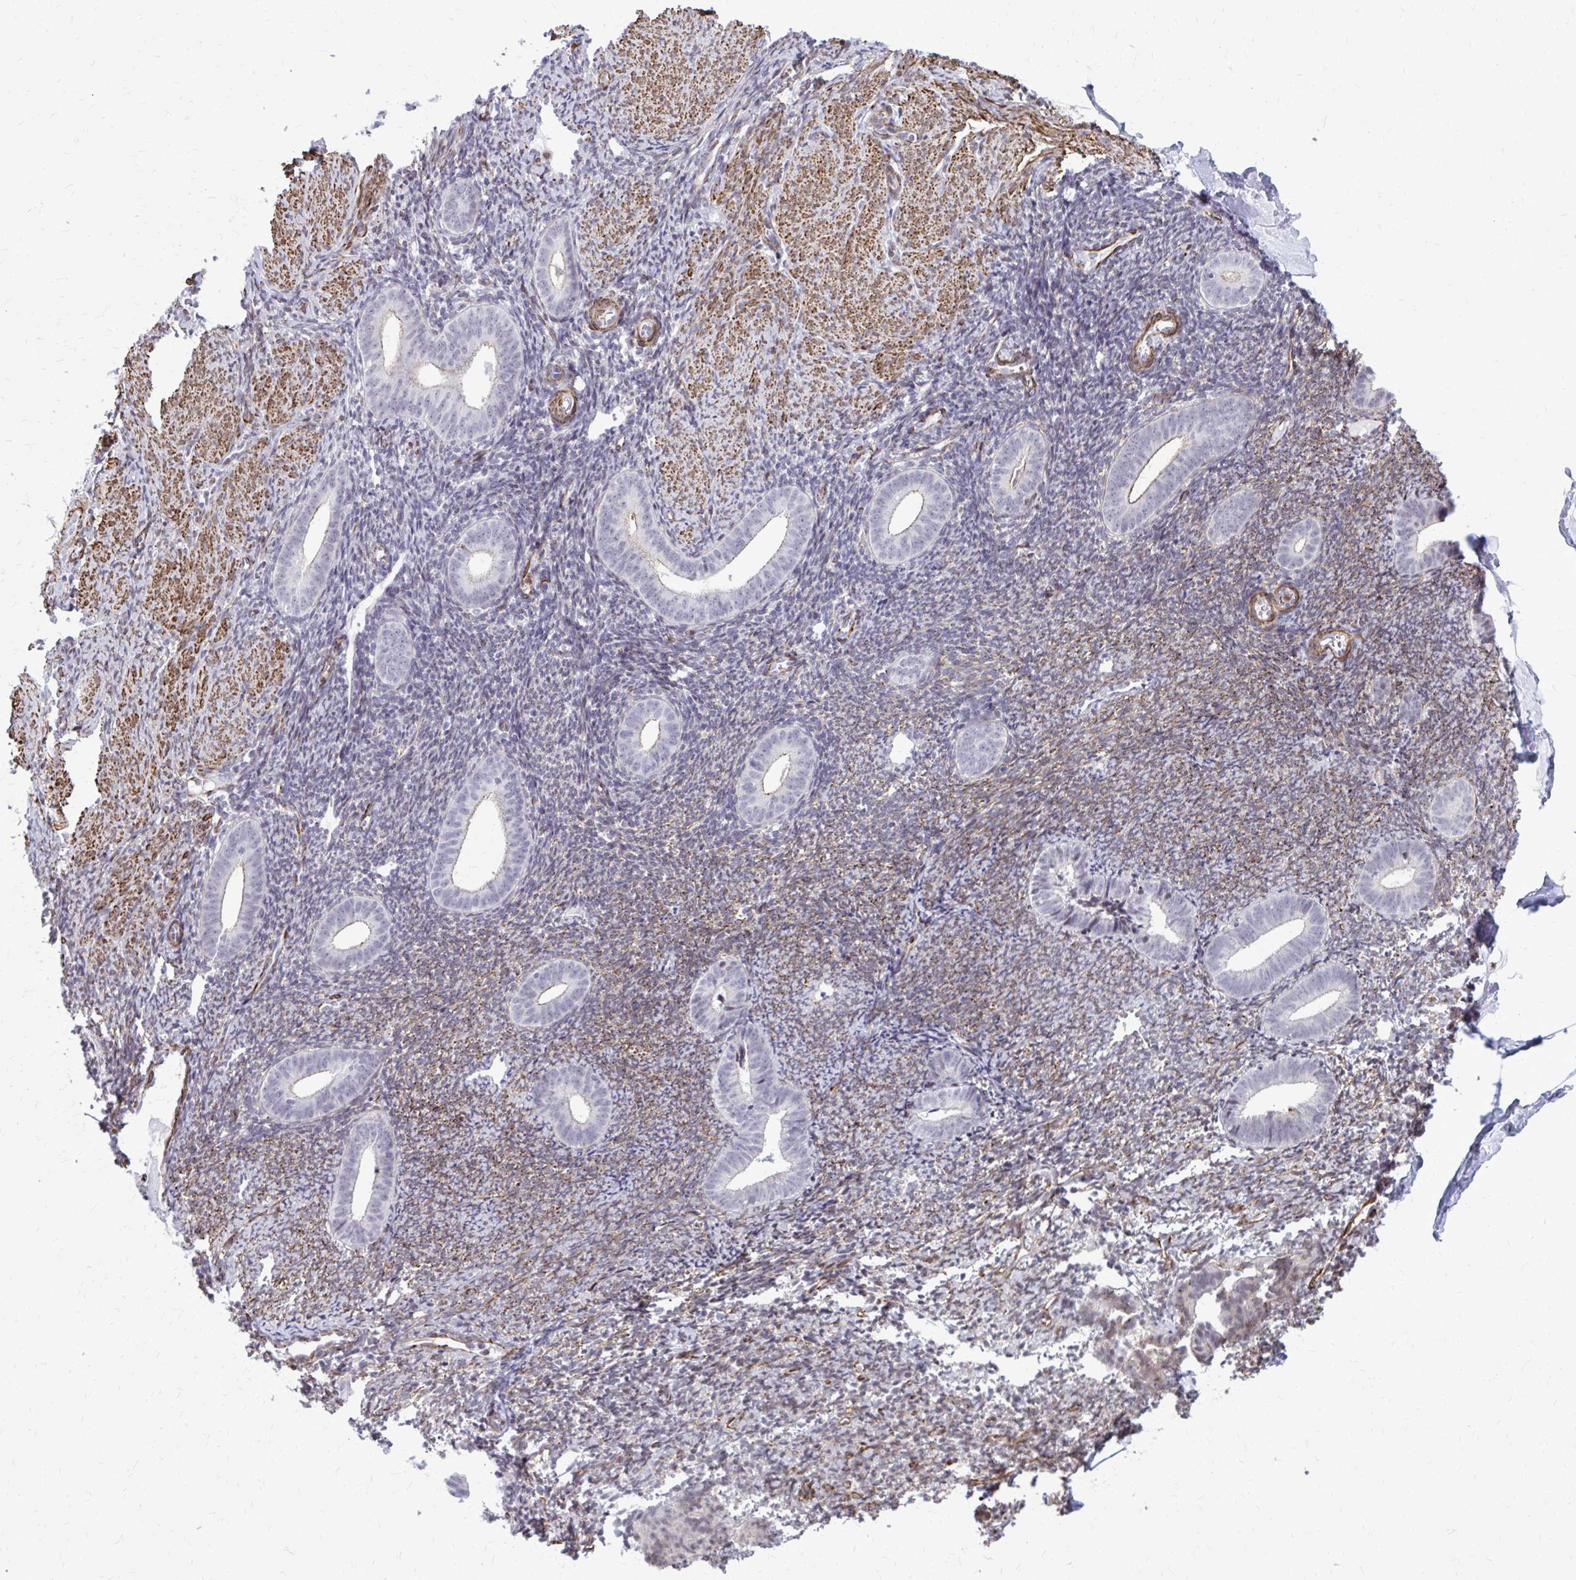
{"staining": {"intensity": "moderate", "quantity": "<25%", "location": "cytoplasmic/membranous,nuclear"}, "tissue": "endometrium", "cell_type": "Cells in endometrial stroma", "image_type": "normal", "snomed": [{"axis": "morphology", "description": "Normal tissue, NOS"}, {"axis": "topography", "description": "Endometrium"}], "caption": "The micrograph displays immunohistochemical staining of normal endometrium. There is moderate cytoplasmic/membranous,nuclear positivity is identified in approximately <25% of cells in endometrial stroma. (Brightfield microscopy of DAB IHC at high magnification).", "gene": "NRBF2", "patient": {"sex": "female", "age": 39}}